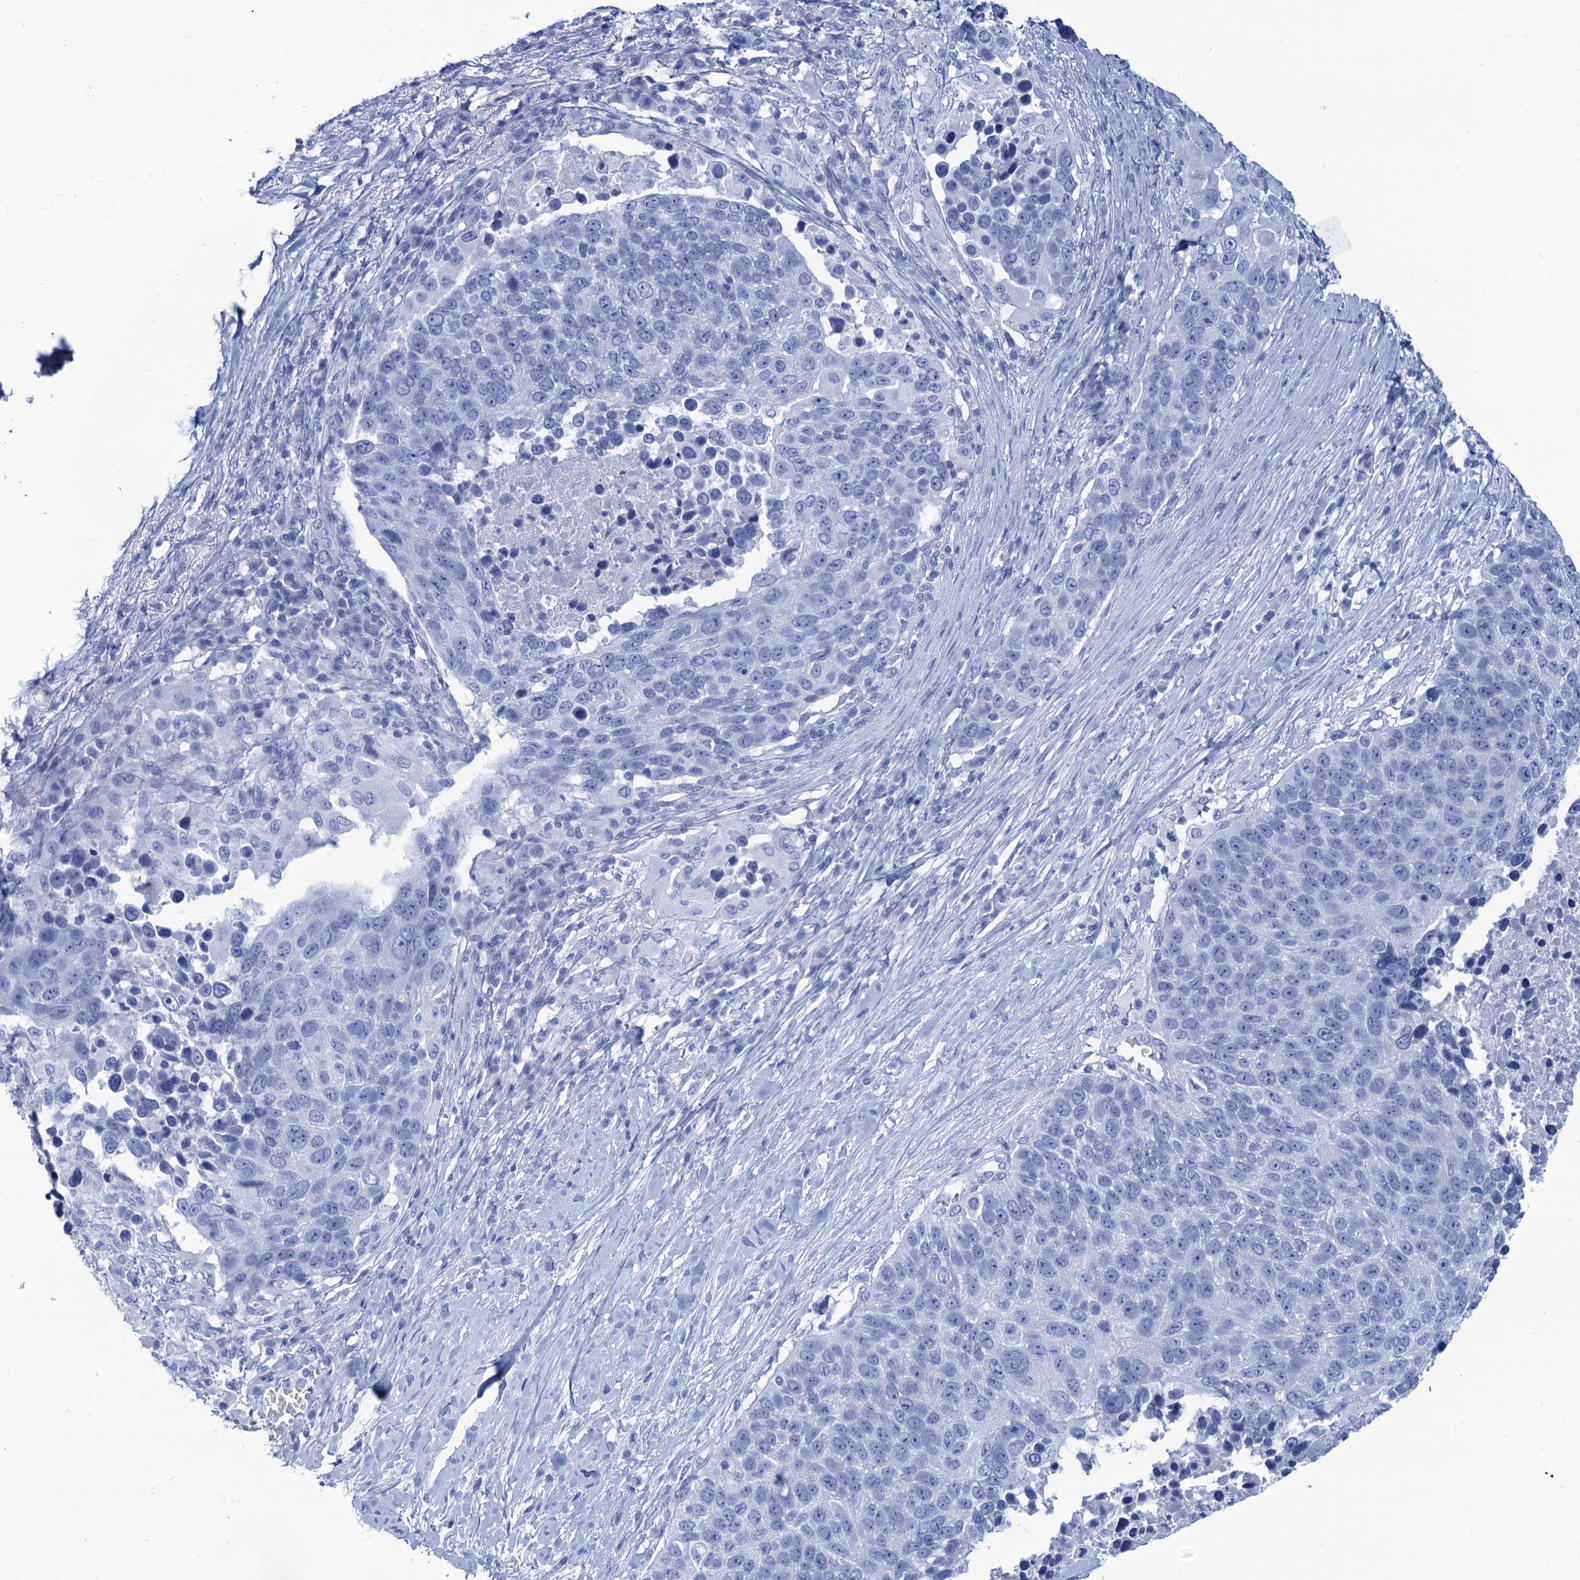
{"staining": {"intensity": "negative", "quantity": "none", "location": "none"}, "tissue": "lung cancer", "cell_type": "Tumor cells", "image_type": "cancer", "snomed": [{"axis": "morphology", "description": "Normal tissue, NOS"}, {"axis": "morphology", "description": "Squamous cell carcinoma, NOS"}, {"axis": "topography", "description": "Lymph node"}, {"axis": "topography", "description": "Lung"}], "caption": "Lung squamous cell carcinoma stained for a protein using immunohistochemistry (IHC) demonstrates no expression tumor cells.", "gene": "CABYR", "patient": {"sex": "male", "age": 66}}